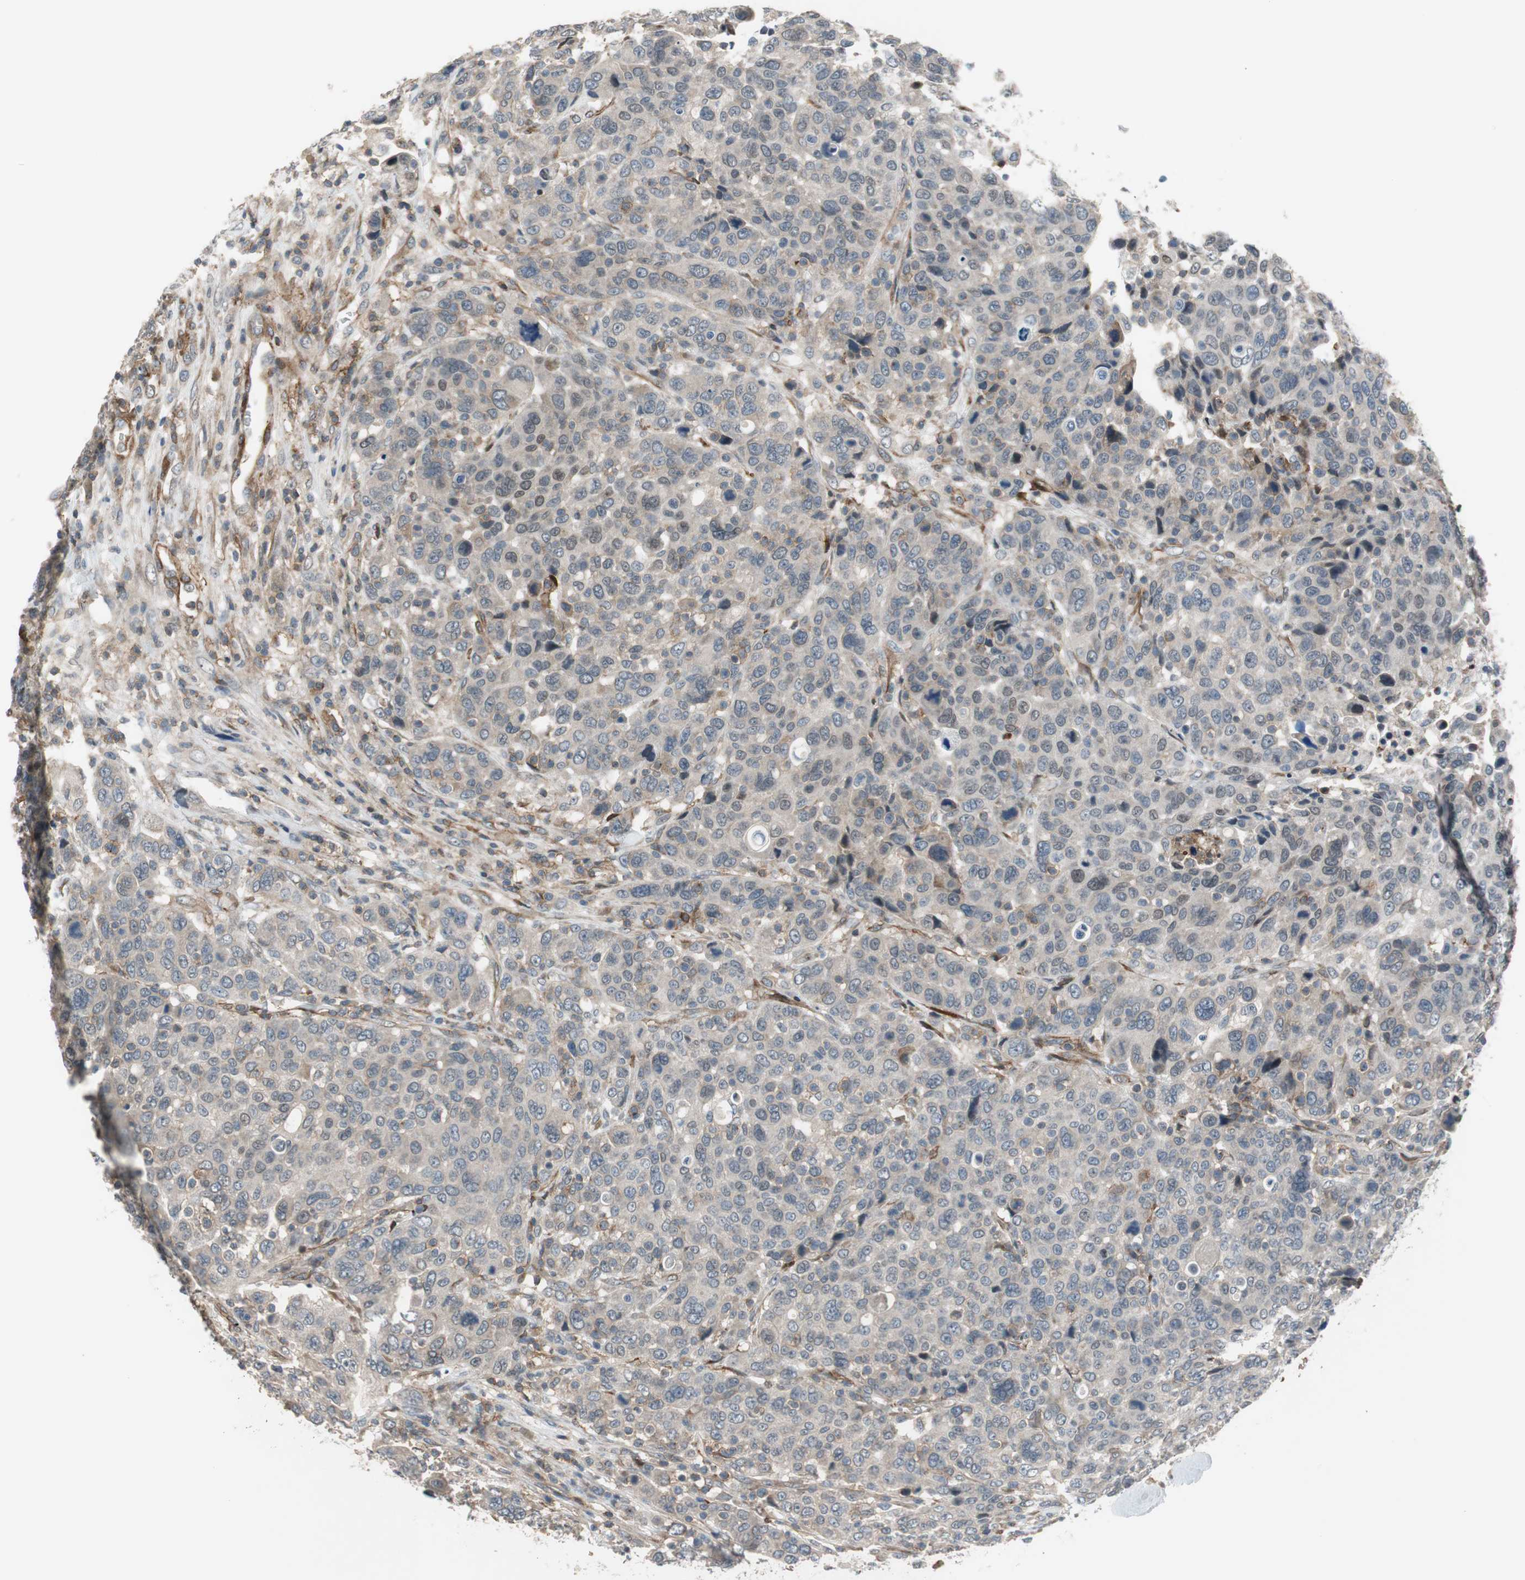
{"staining": {"intensity": "negative", "quantity": "none", "location": "none"}, "tissue": "breast cancer", "cell_type": "Tumor cells", "image_type": "cancer", "snomed": [{"axis": "morphology", "description": "Duct carcinoma"}, {"axis": "topography", "description": "Breast"}], "caption": "DAB (3,3'-diaminobenzidine) immunohistochemical staining of breast invasive ductal carcinoma exhibits no significant staining in tumor cells.", "gene": "GRHL1", "patient": {"sex": "female", "age": 37}}